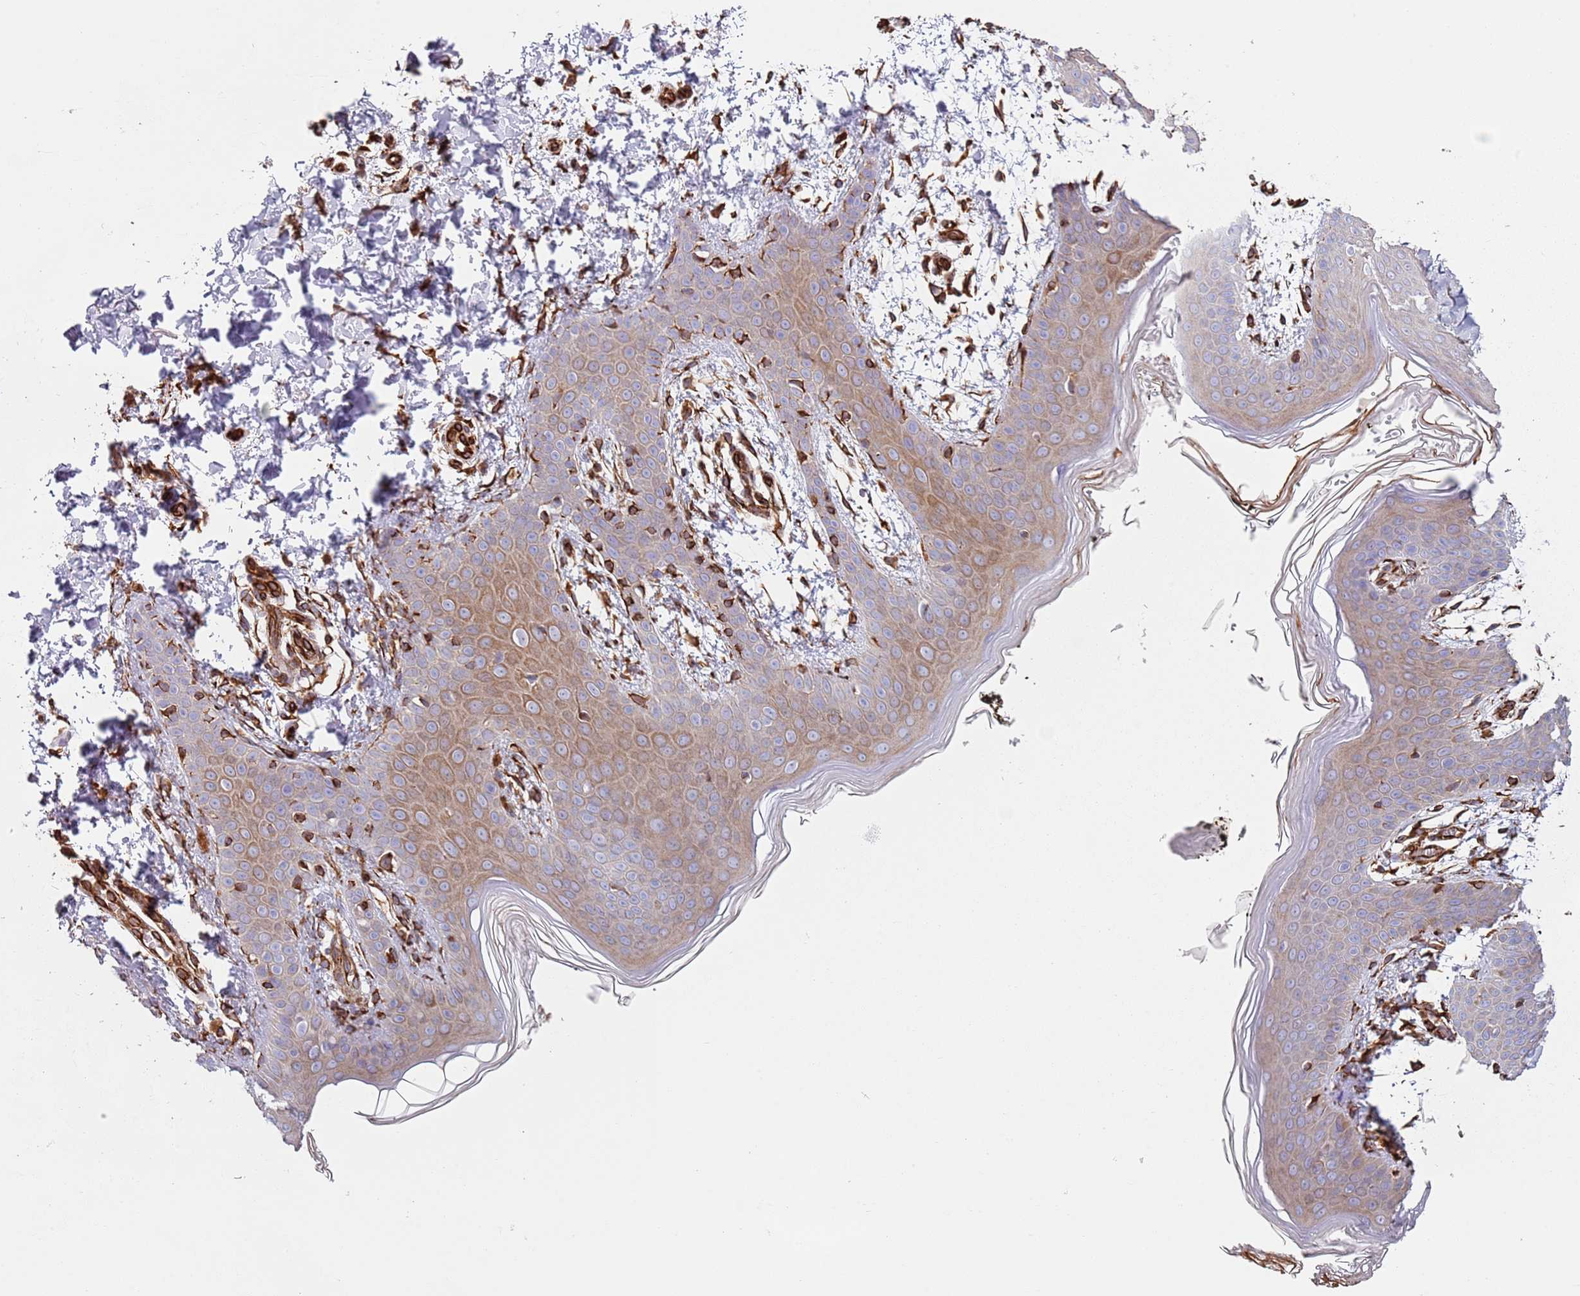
{"staining": {"intensity": "strong", "quantity": ">75%", "location": "cytoplasmic/membranous"}, "tissue": "skin", "cell_type": "Fibroblasts", "image_type": "normal", "snomed": [{"axis": "morphology", "description": "Normal tissue, NOS"}, {"axis": "topography", "description": "Skin"}], "caption": "About >75% of fibroblasts in normal human skin display strong cytoplasmic/membranous protein staining as visualized by brown immunohistochemical staining.", "gene": "SNAPIN", "patient": {"sex": "male", "age": 36}}